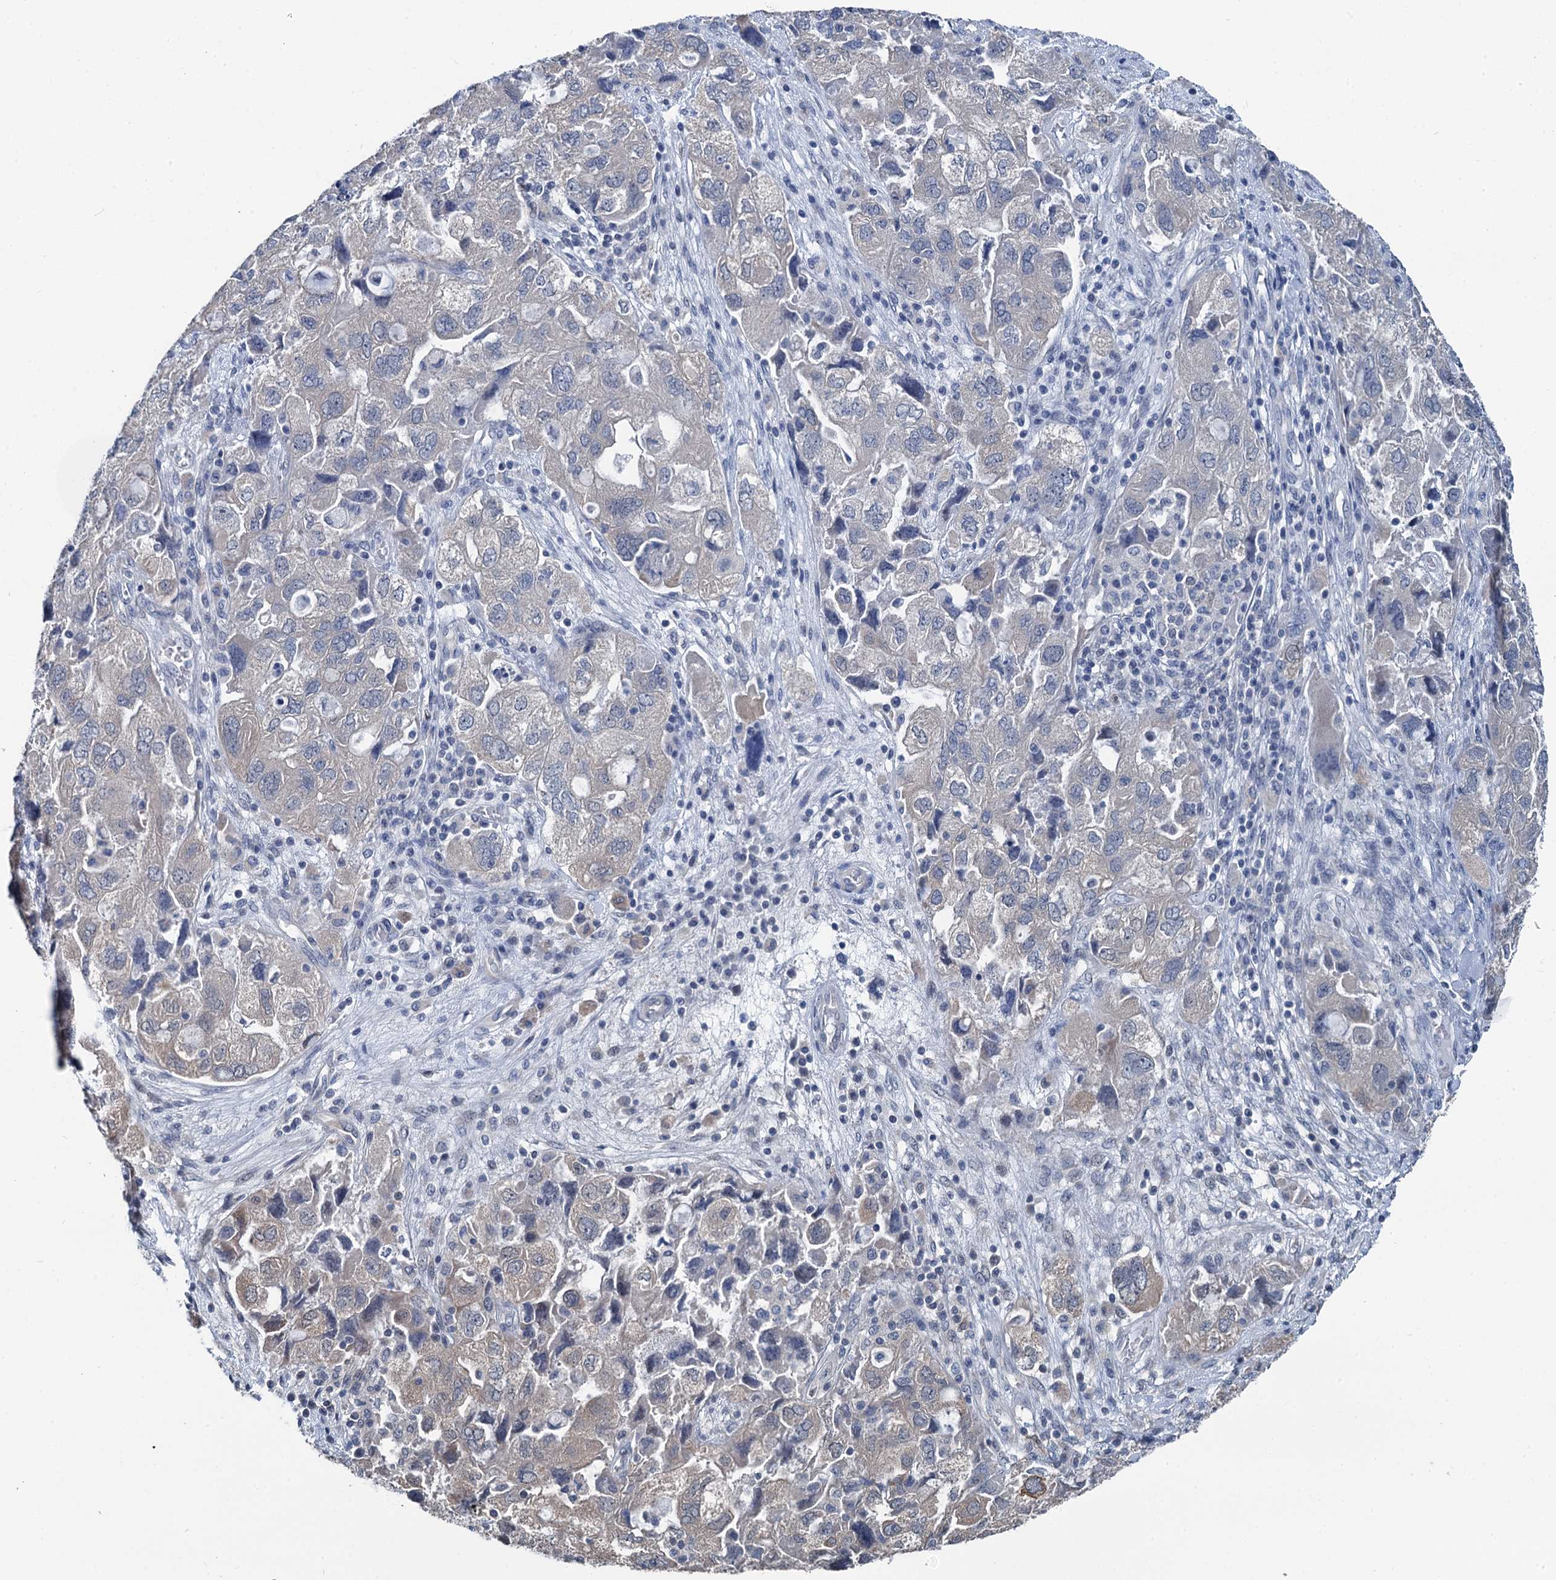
{"staining": {"intensity": "weak", "quantity": "<25%", "location": "cytoplasmic/membranous"}, "tissue": "ovarian cancer", "cell_type": "Tumor cells", "image_type": "cancer", "snomed": [{"axis": "morphology", "description": "Carcinoma, NOS"}, {"axis": "morphology", "description": "Cystadenocarcinoma, serous, NOS"}, {"axis": "topography", "description": "Ovary"}], "caption": "This is a histopathology image of immunohistochemistry staining of serous cystadenocarcinoma (ovarian), which shows no positivity in tumor cells. (DAB IHC, high magnification).", "gene": "MIOX", "patient": {"sex": "female", "age": 69}}